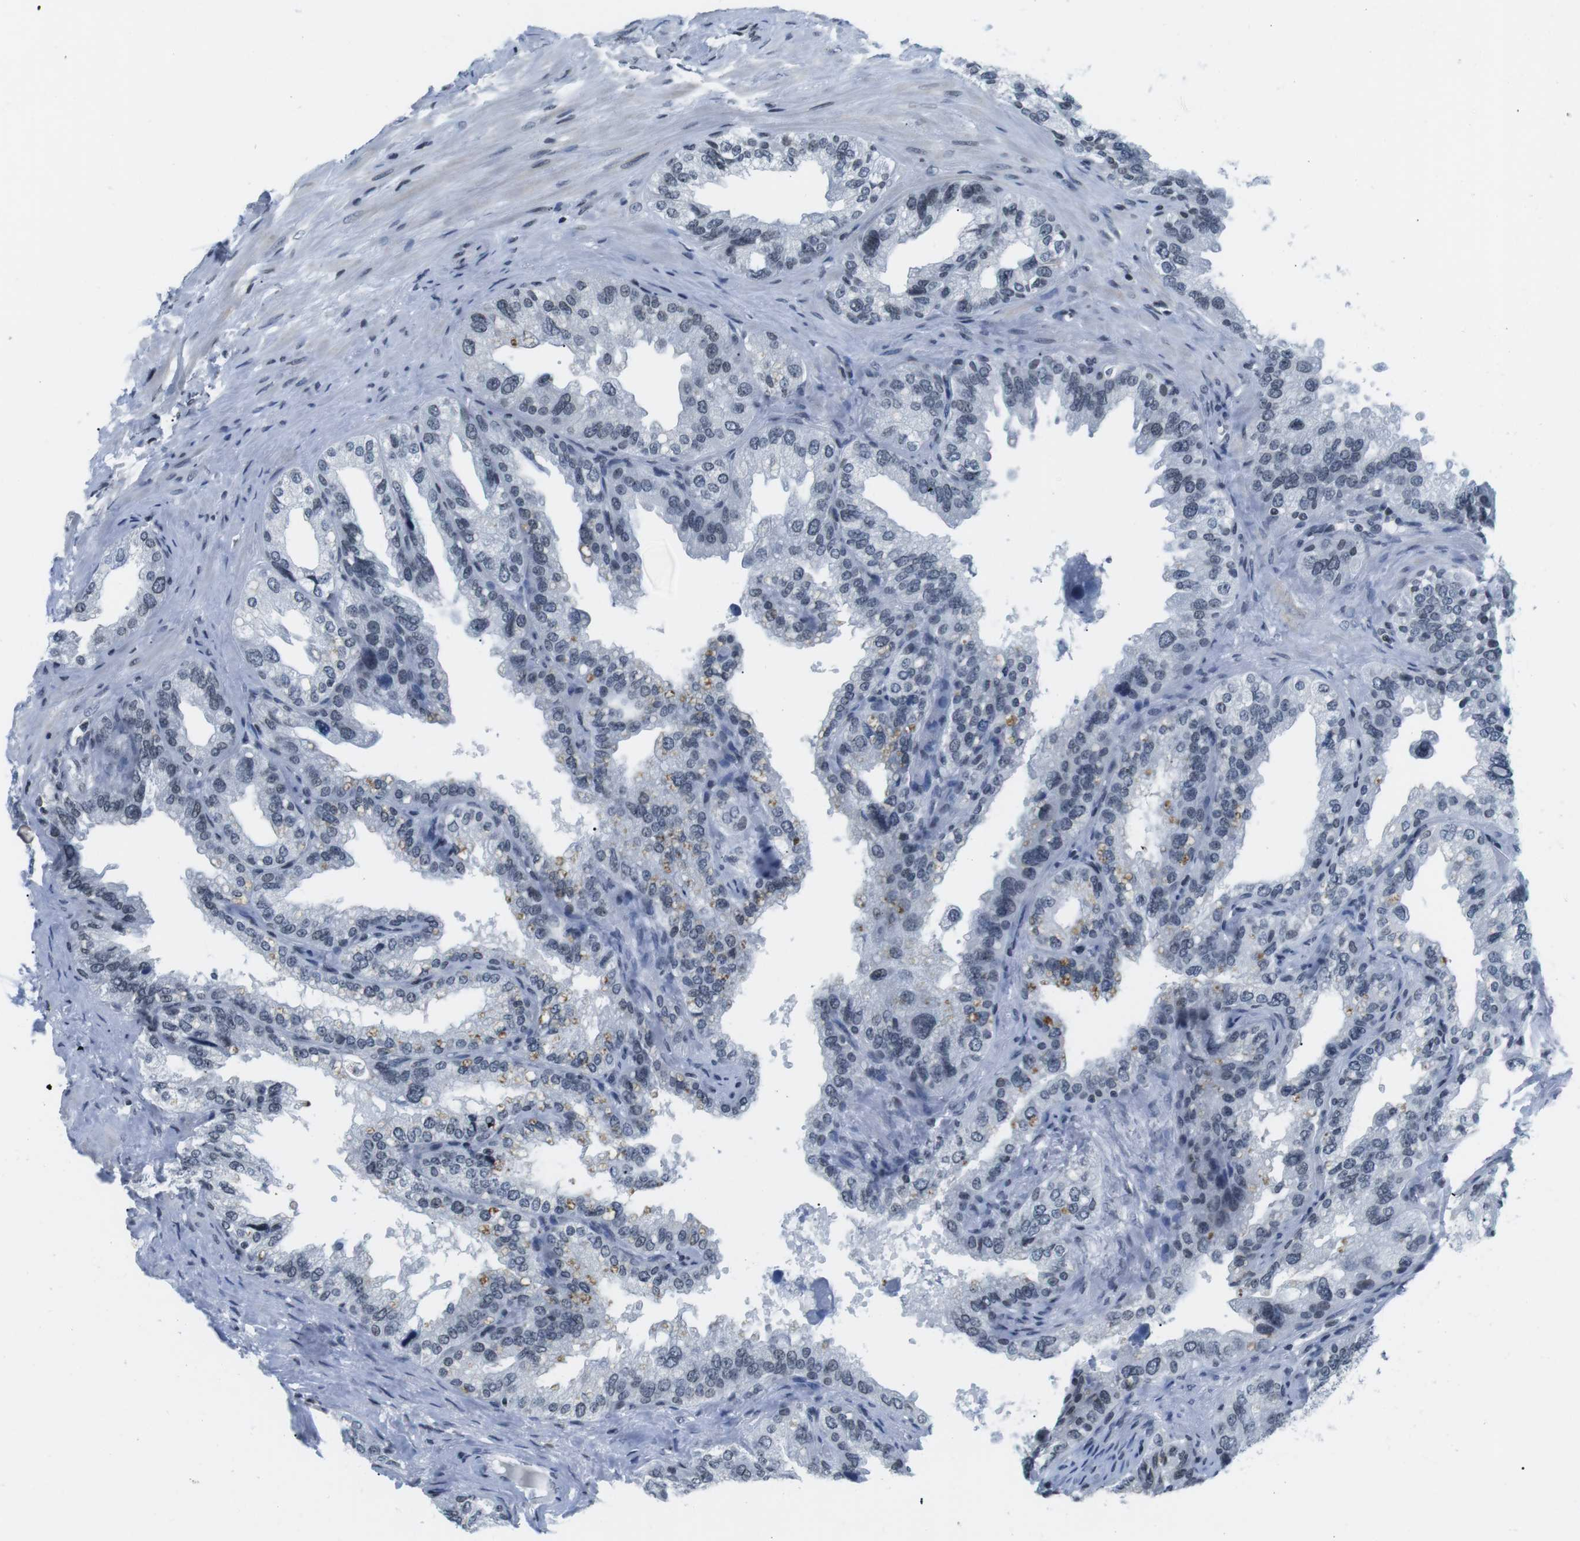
{"staining": {"intensity": "moderate", "quantity": "<25%", "location": "cytoplasmic/membranous"}, "tissue": "seminal vesicle", "cell_type": "Glandular cells", "image_type": "normal", "snomed": [{"axis": "morphology", "description": "Normal tissue, NOS"}, {"axis": "topography", "description": "Seminal veicle"}], "caption": "Moderate cytoplasmic/membranous staining is identified in about <25% of glandular cells in unremarkable seminal vesicle.", "gene": "E2F2", "patient": {"sex": "male", "age": 68}}